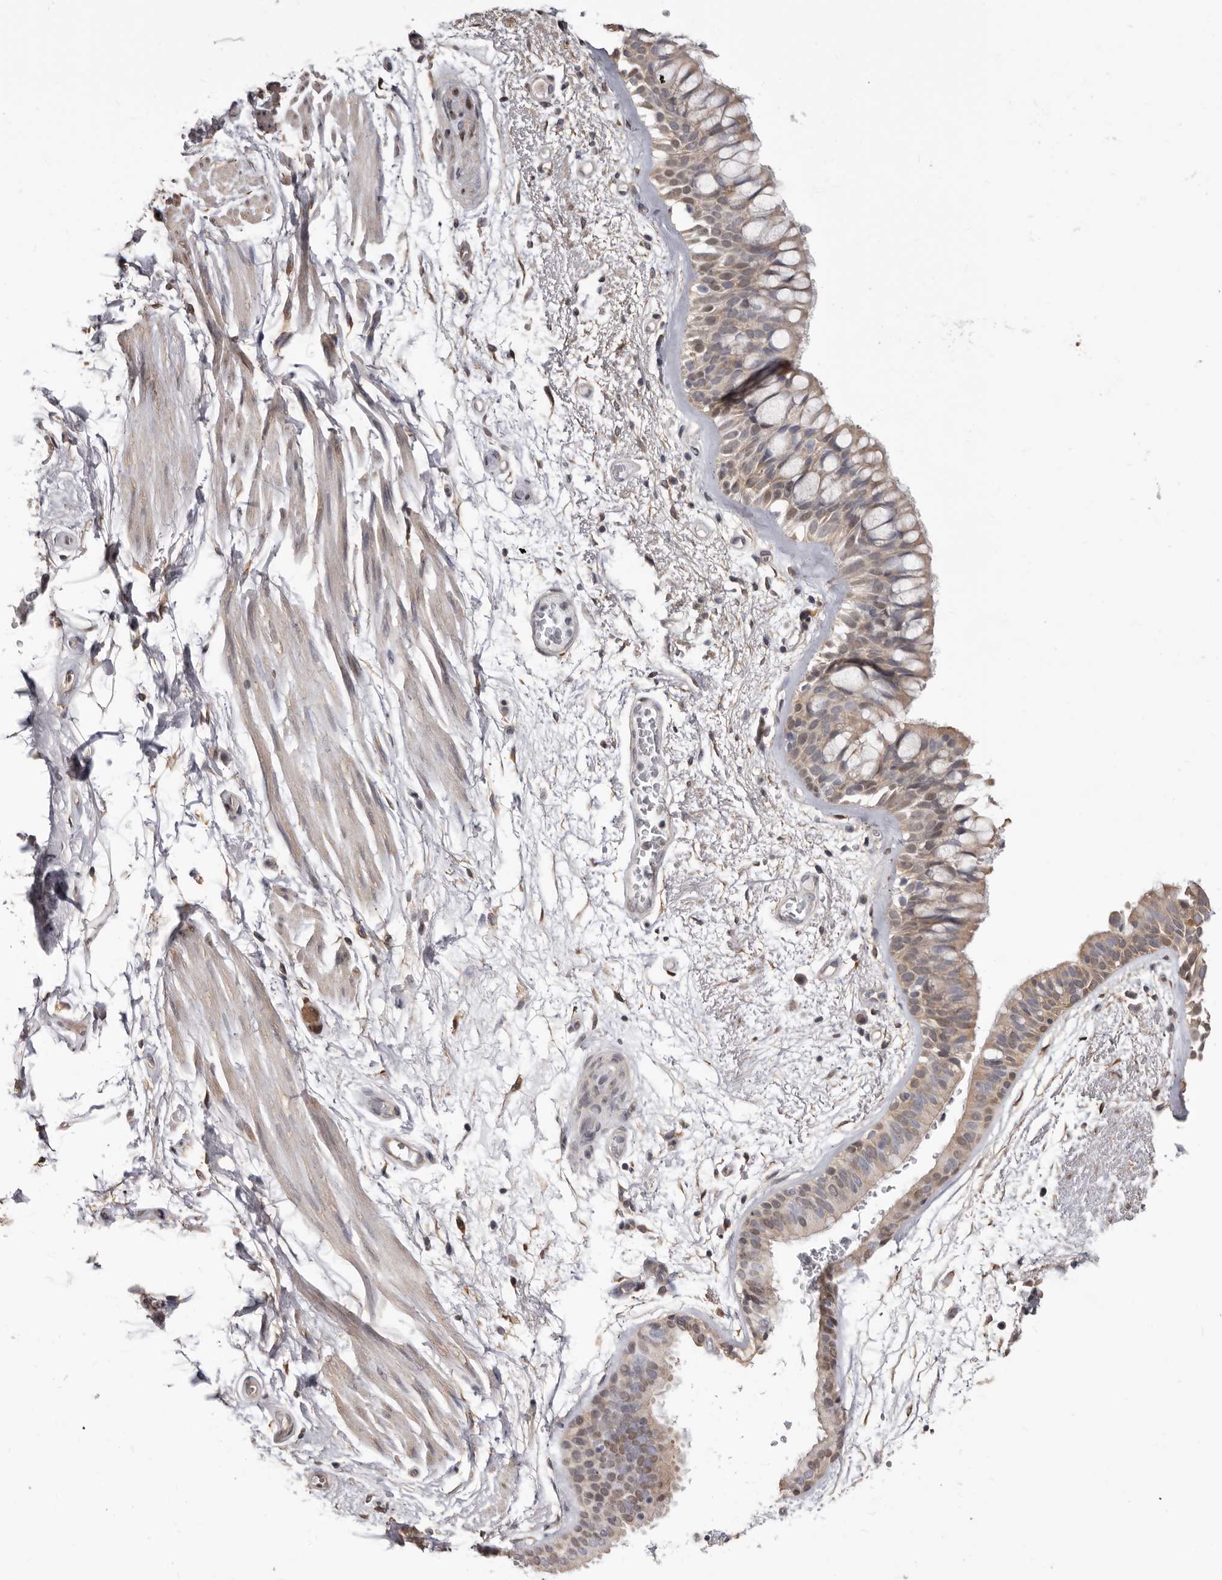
{"staining": {"intensity": "weak", "quantity": "25%-75%", "location": "cytoplasmic/membranous,nuclear"}, "tissue": "bronchus", "cell_type": "Respiratory epithelial cells", "image_type": "normal", "snomed": [{"axis": "morphology", "description": "Normal tissue, NOS"}, {"axis": "morphology", "description": "Squamous cell carcinoma, NOS"}, {"axis": "topography", "description": "Lymph node"}, {"axis": "topography", "description": "Bronchus"}, {"axis": "topography", "description": "Lung"}], "caption": "A histopathology image of bronchus stained for a protein exhibits weak cytoplasmic/membranous,nuclear brown staining in respiratory epithelial cells. (brown staining indicates protein expression, while blue staining denotes nuclei).", "gene": "KHDRBS2", "patient": {"sex": "male", "age": 66}}